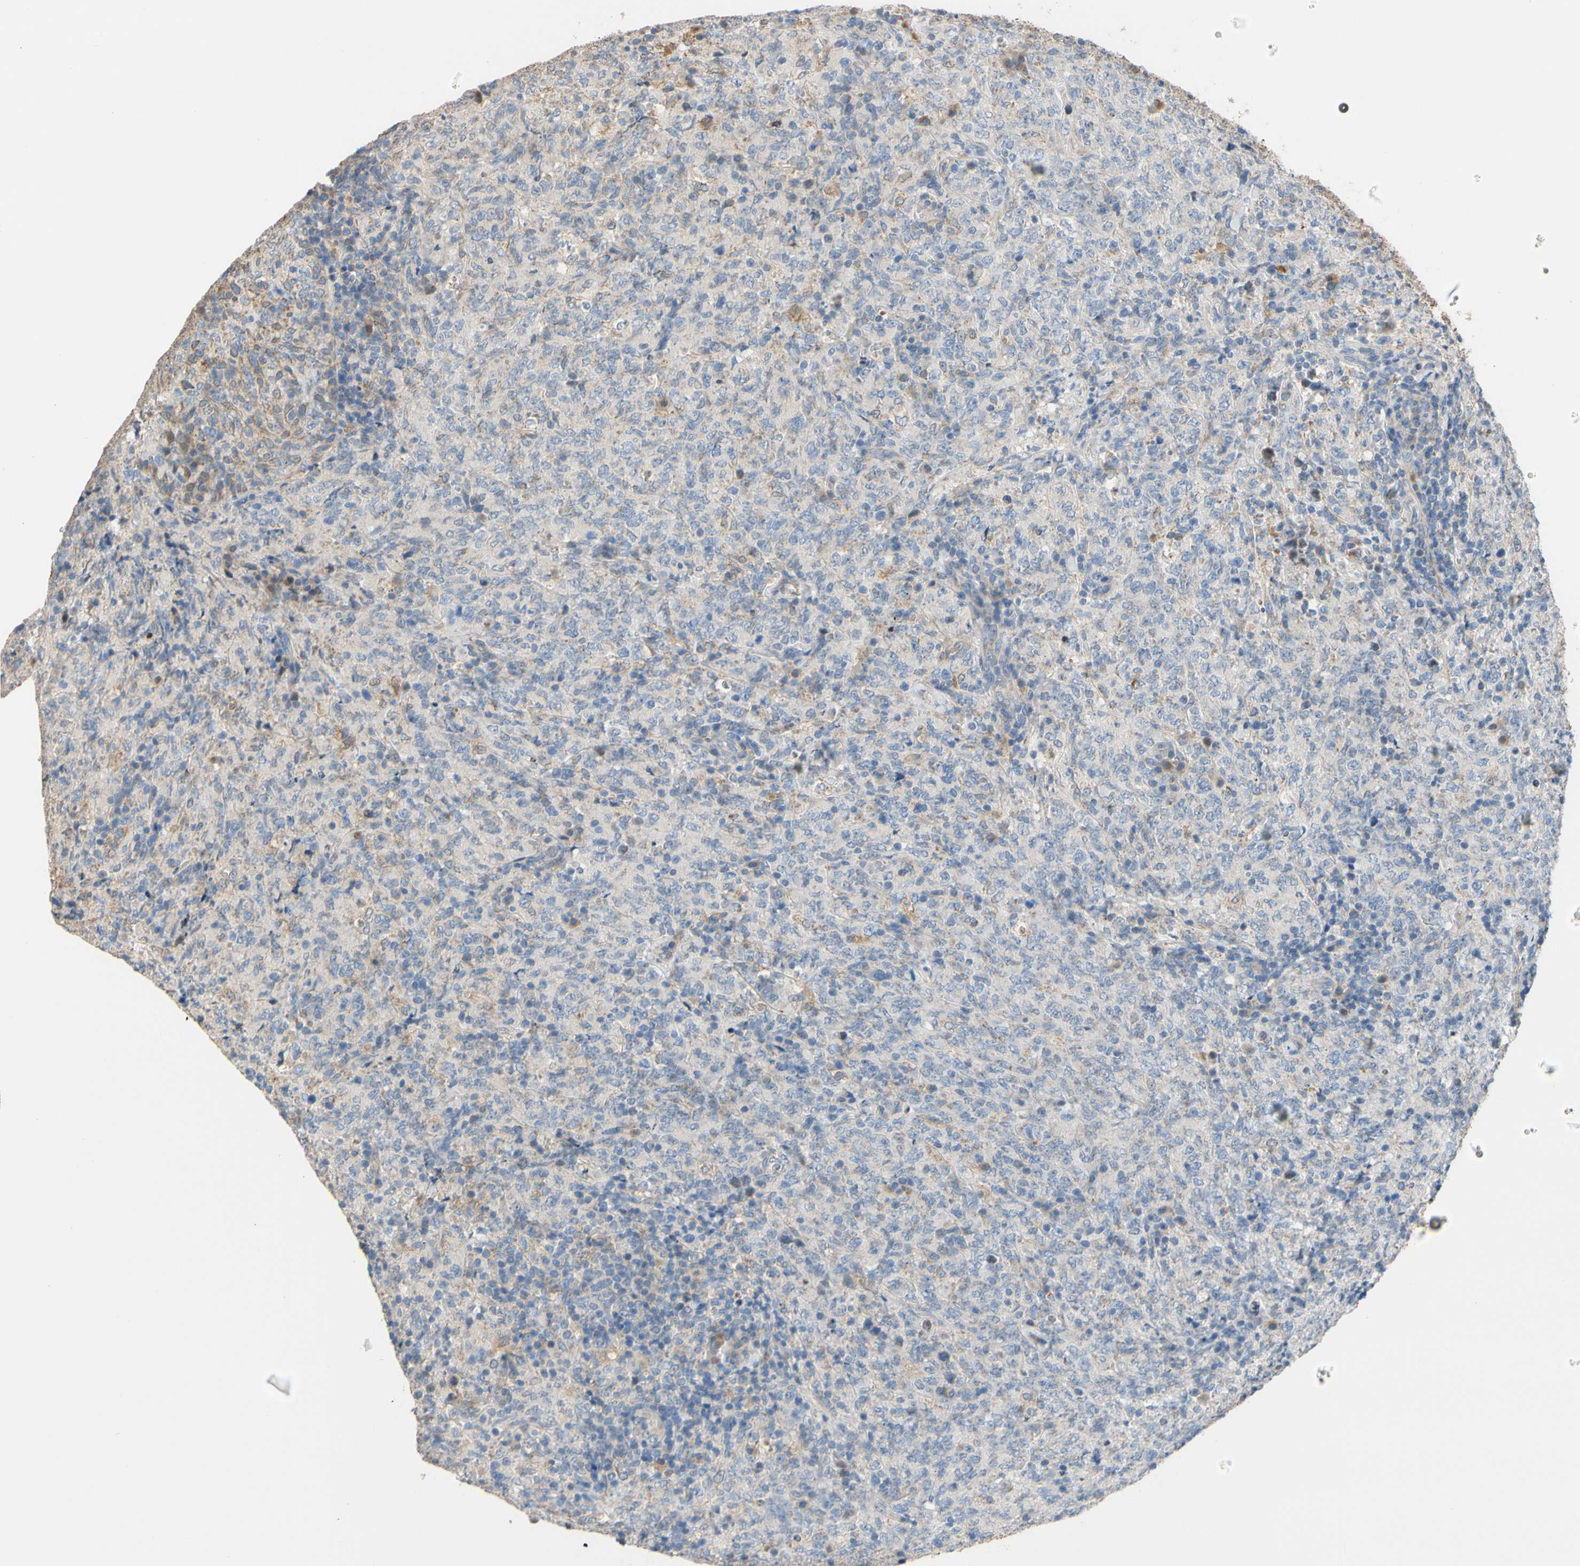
{"staining": {"intensity": "strong", "quantity": "<25%", "location": "cytoplasmic/membranous"}, "tissue": "lymphoma", "cell_type": "Tumor cells", "image_type": "cancer", "snomed": [{"axis": "morphology", "description": "Malignant lymphoma, non-Hodgkin's type, High grade"}, {"axis": "topography", "description": "Tonsil"}], "caption": "A brown stain shows strong cytoplasmic/membranous expression of a protein in human lymphoma tumor cells. The staining was performed using DAB (3,3'-diaminobenzidine), with brown indicating positive protein expression. Nuclei are stained blue with hematoxylin.", "gene": "ALDH1A2", "patient": {"sex": "female", "age": 36}}